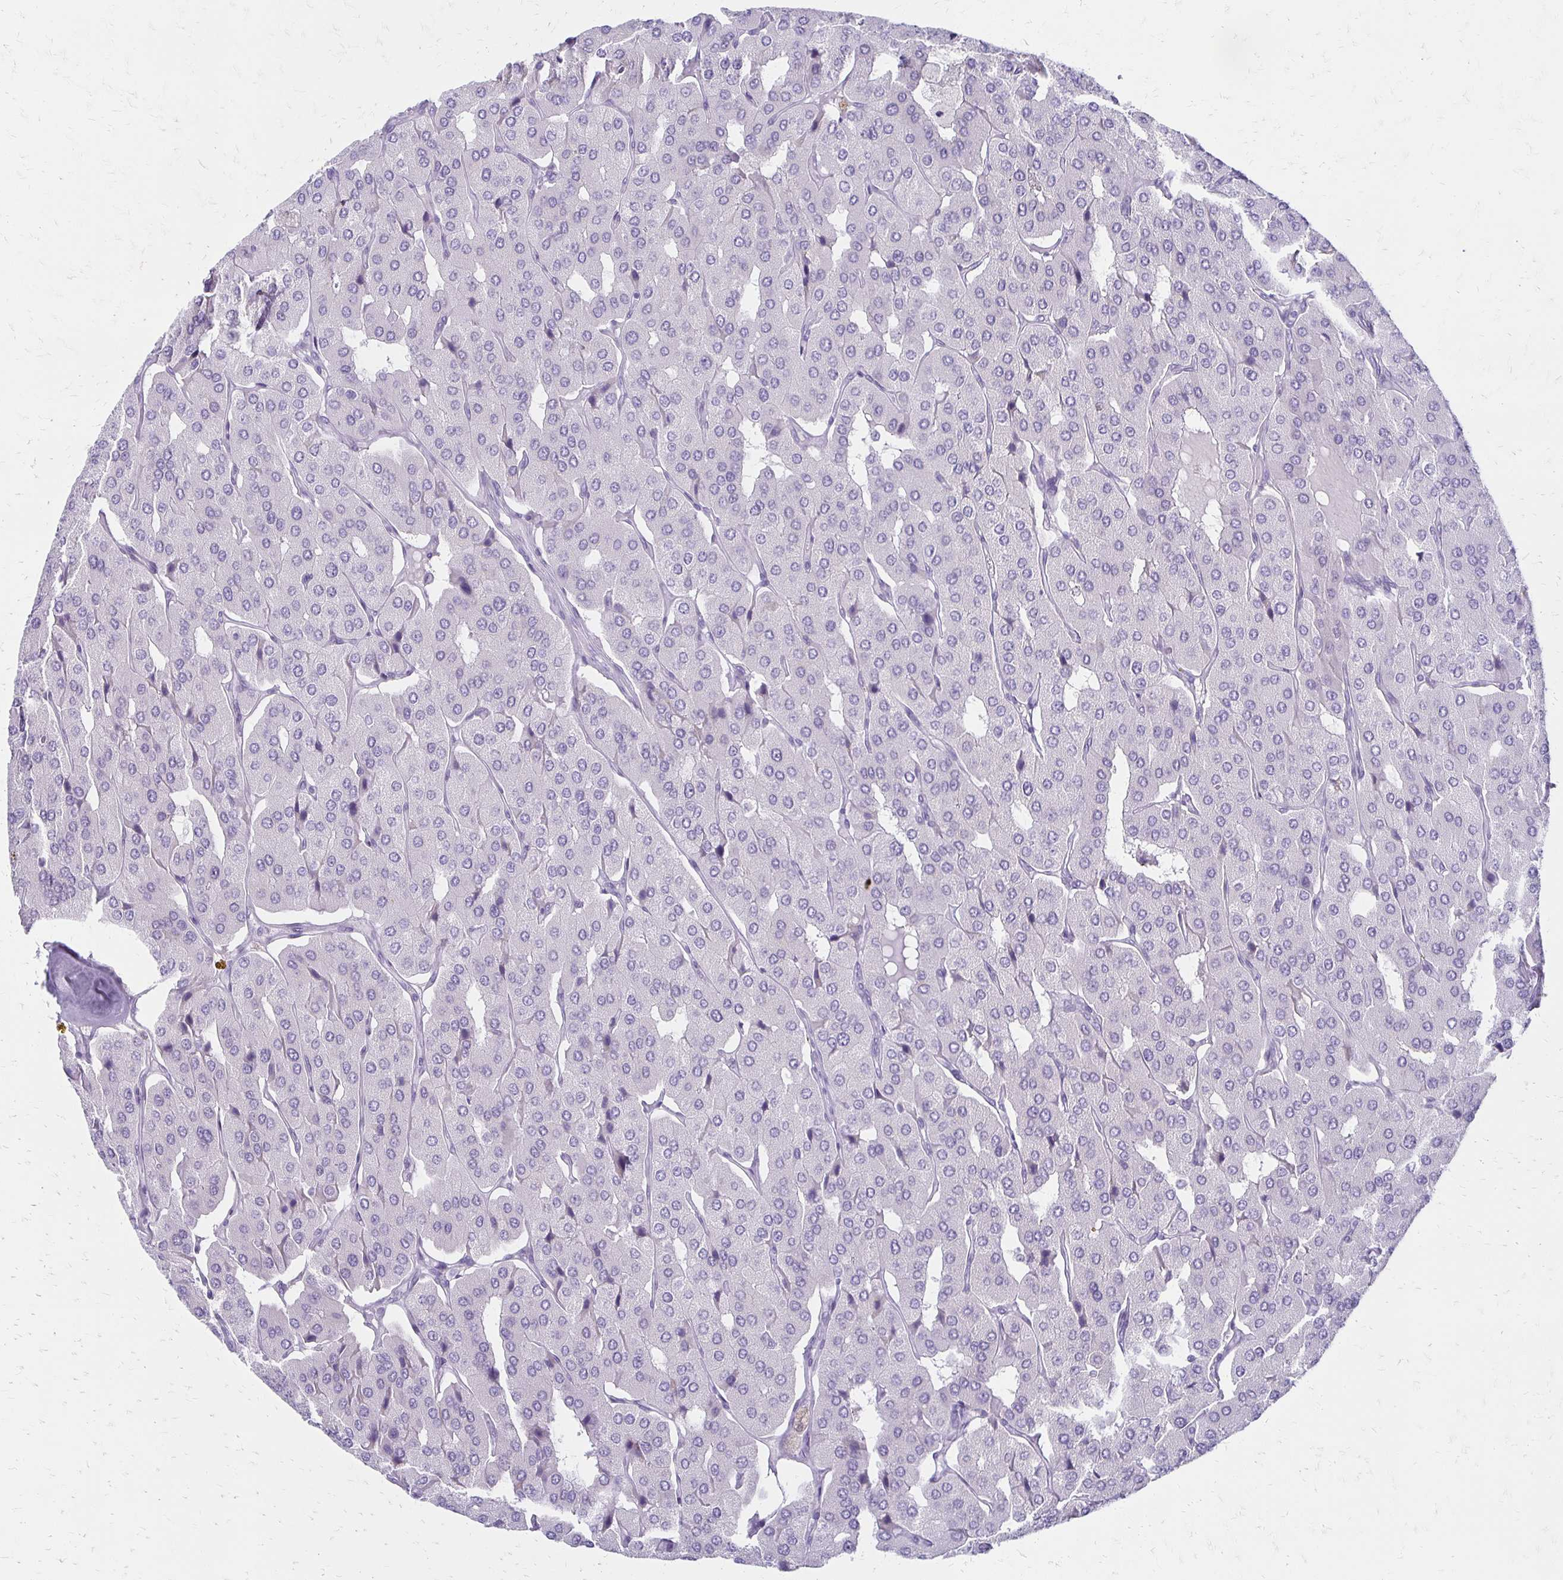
{"staining": {"intensity": "negative", "quantity": "none", "location": "none"}, "tissue": "parathyroid gland", "cell_type": "Glandular cells", "image_type": "normal", "snomed": [{"axis": "morphology", "description": "Normal tissue, NOS"}, {"axis": "morphology", "description": "Adenoma, NOS"}, {"axis": "topography", "description": "Parathyroid gland"}], "caption": "DAB immunohistochemical staining of normal parathyroid gland displays no significant staining in glandular cells.", "gene": "IVL", "patient": {"sex": "female", "age": 86}}